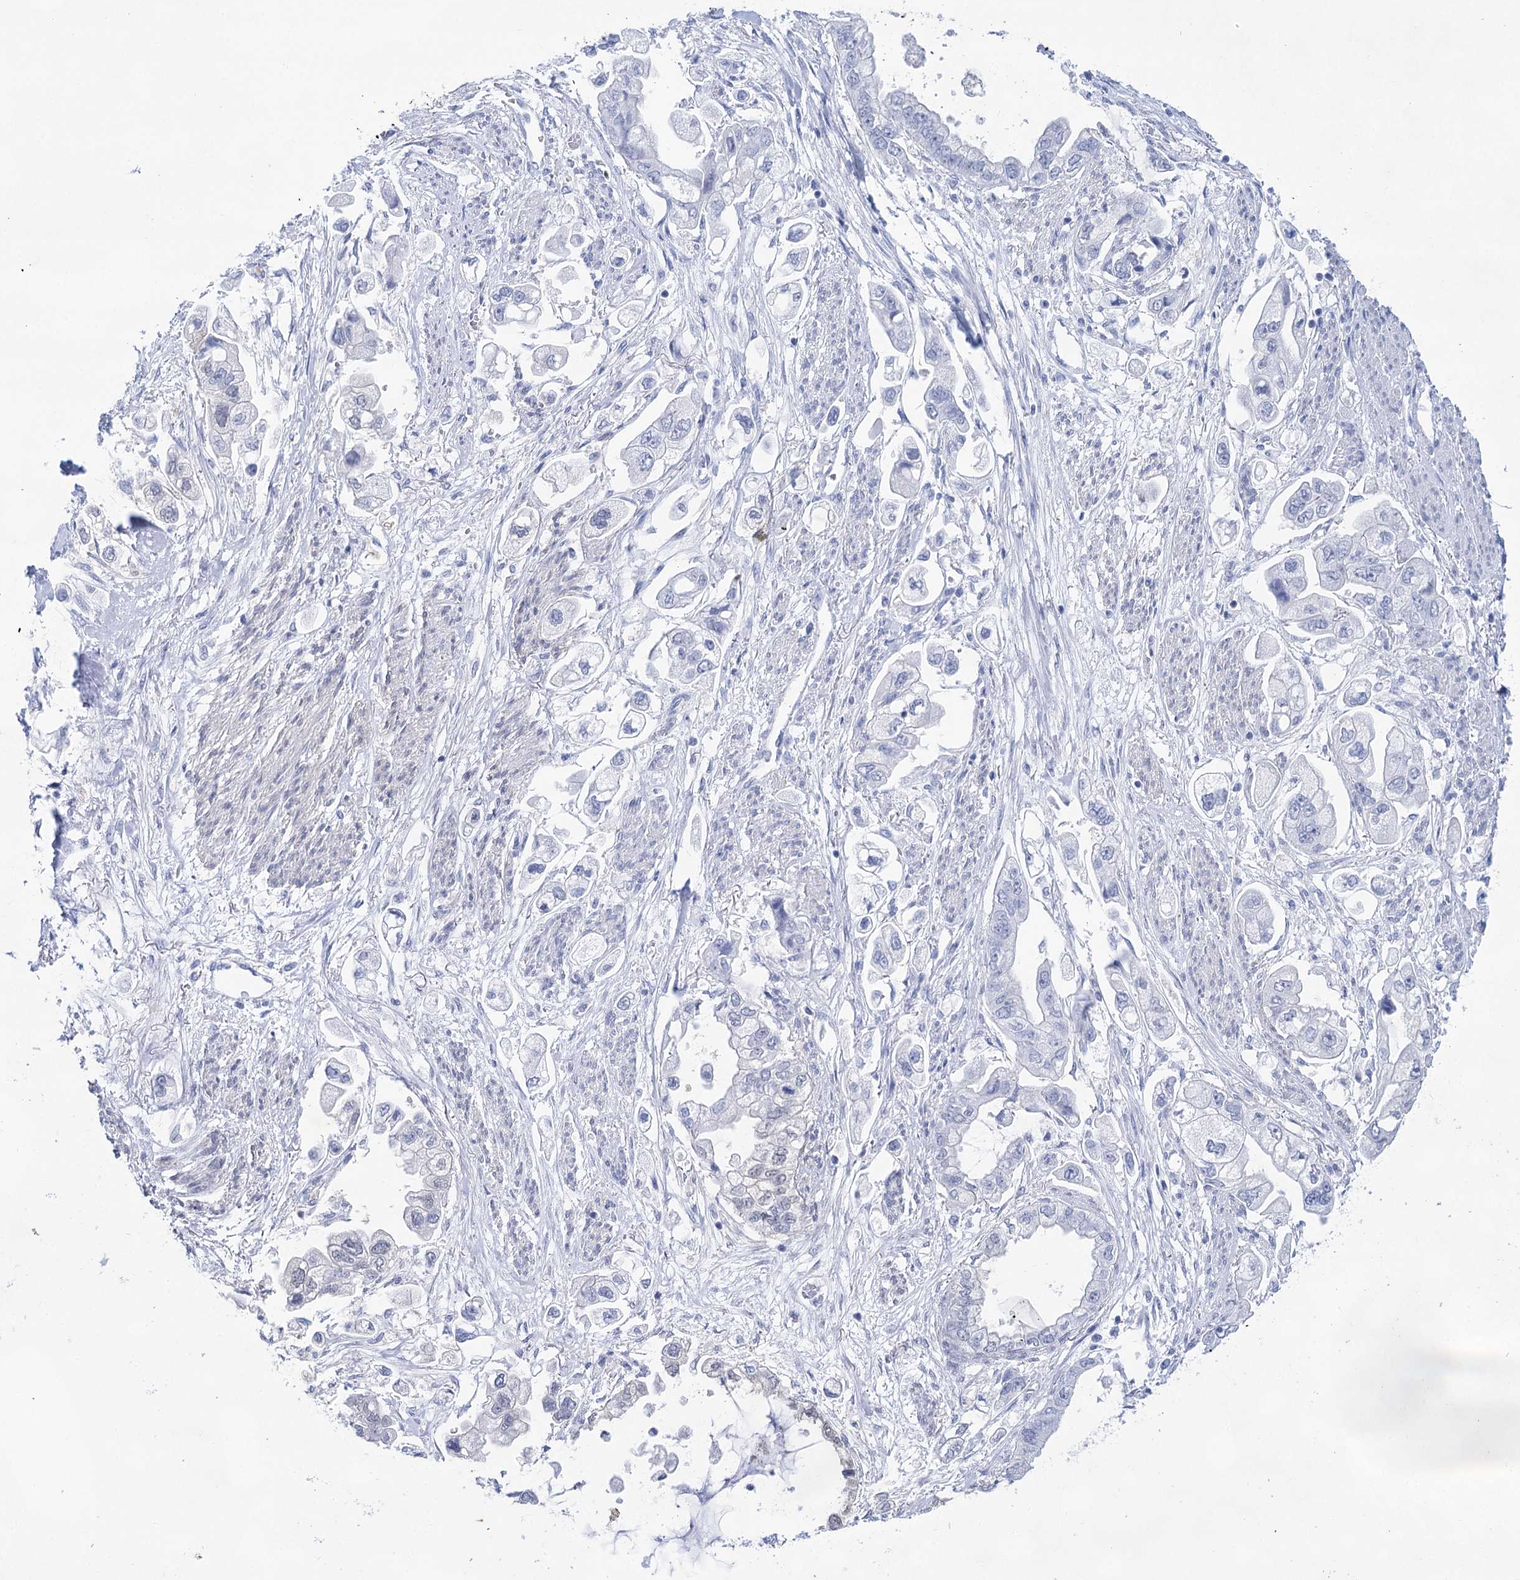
{"staining": {"intensity": "negative", "quantity": "none", "location": "none"}, "tissue": "stomach cancer", "cell_type": "Tumor cells", "image_type": "cancer", "snomed": [{"axis": "morphology", "description": "Adenocarcinoma, NOS"}, {"axis": "topography", "description": "Stomach"}], "caption": "Tumor cells are negative for brown protein staining in adenocarcinoma (stomach). Nuclei are stained in blue.", "gene": "LALBA", "patient": {"sex": "male", "age": 62}}